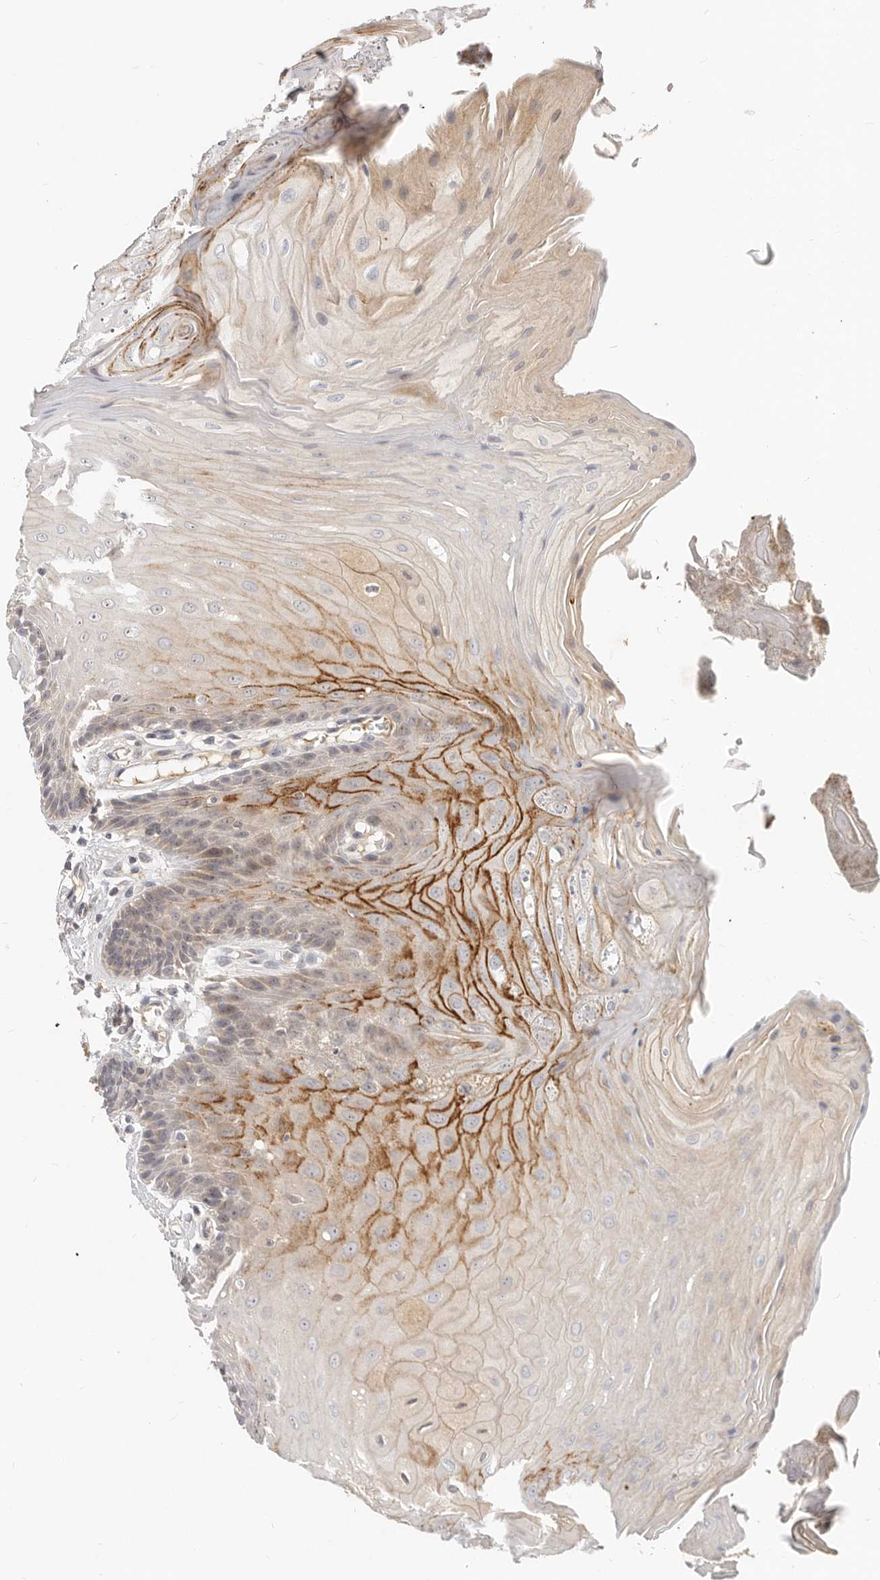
{"staining": {"intensity": "strong", "quantity": "<25%", "location": "cytoplasmic/membranous"}, "tissue": "oral mucosa", "cell_type": "Squamous epithelial cells", "image_type": "normal", "snomed": [{"axis": "morphology", "description": "Normal tissue, NOS"}, {"axis": "morphology", "description": "Squamous cell carcinoma, NOS"}, {"axis": "topography", "description": "Skeletal muscle"}, {"axis": "topography", "description": "Oral tissue"}, {"axis": "topography", "description": "Salivary gland"}, {"axis": "topography", "description": "Head-Neck"}], "caption": "Human oral mucosa stained for a protein (brown) exhibits strong cytoplasmic/membranous positive staining in about <25% of squamous epithelial cells.", "gene": "MICALL2", "patient": {"sex": "male", "age": 54}}